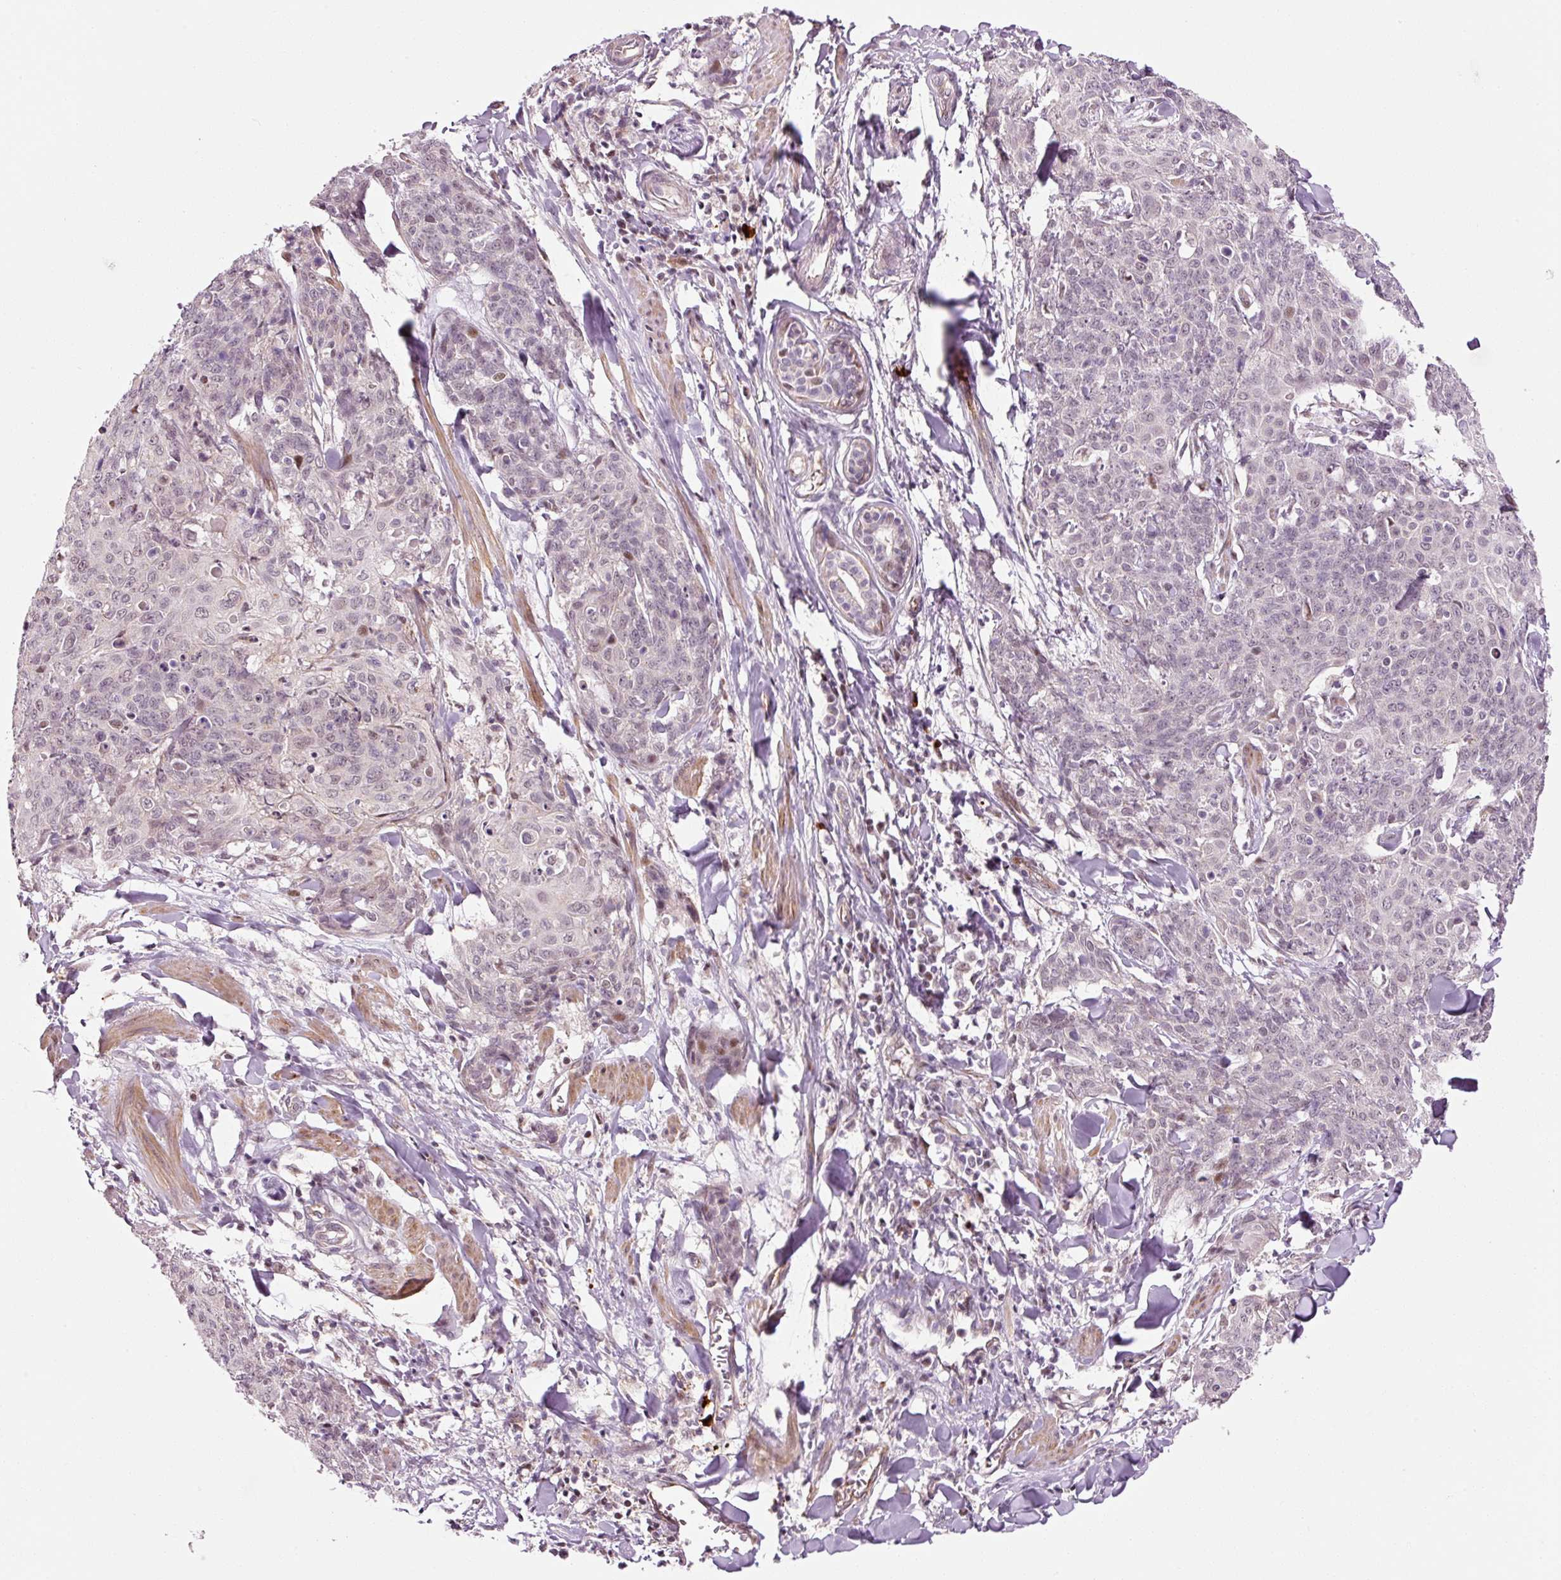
{"staining": {"intensity": "negative", "quantity": "none", "location": "none"}, "tissue": "skin cancer", "cell_type": "Tumor cells", "image_type": "cancer", "snomed": [{"axis": "morphology", "description": "Squamous cell carcinoma, NOS"}, {"axis": "topography", "description": "Skin"}, {"axis": "topography", "description": "Vulva"}], "caption": "Tumor cells are negative for brown protein staining in skin cancer (squamous cell carcinoma).", "gene": "ANKRD20A1", "patient": {"sex": "female", "age": 85}}